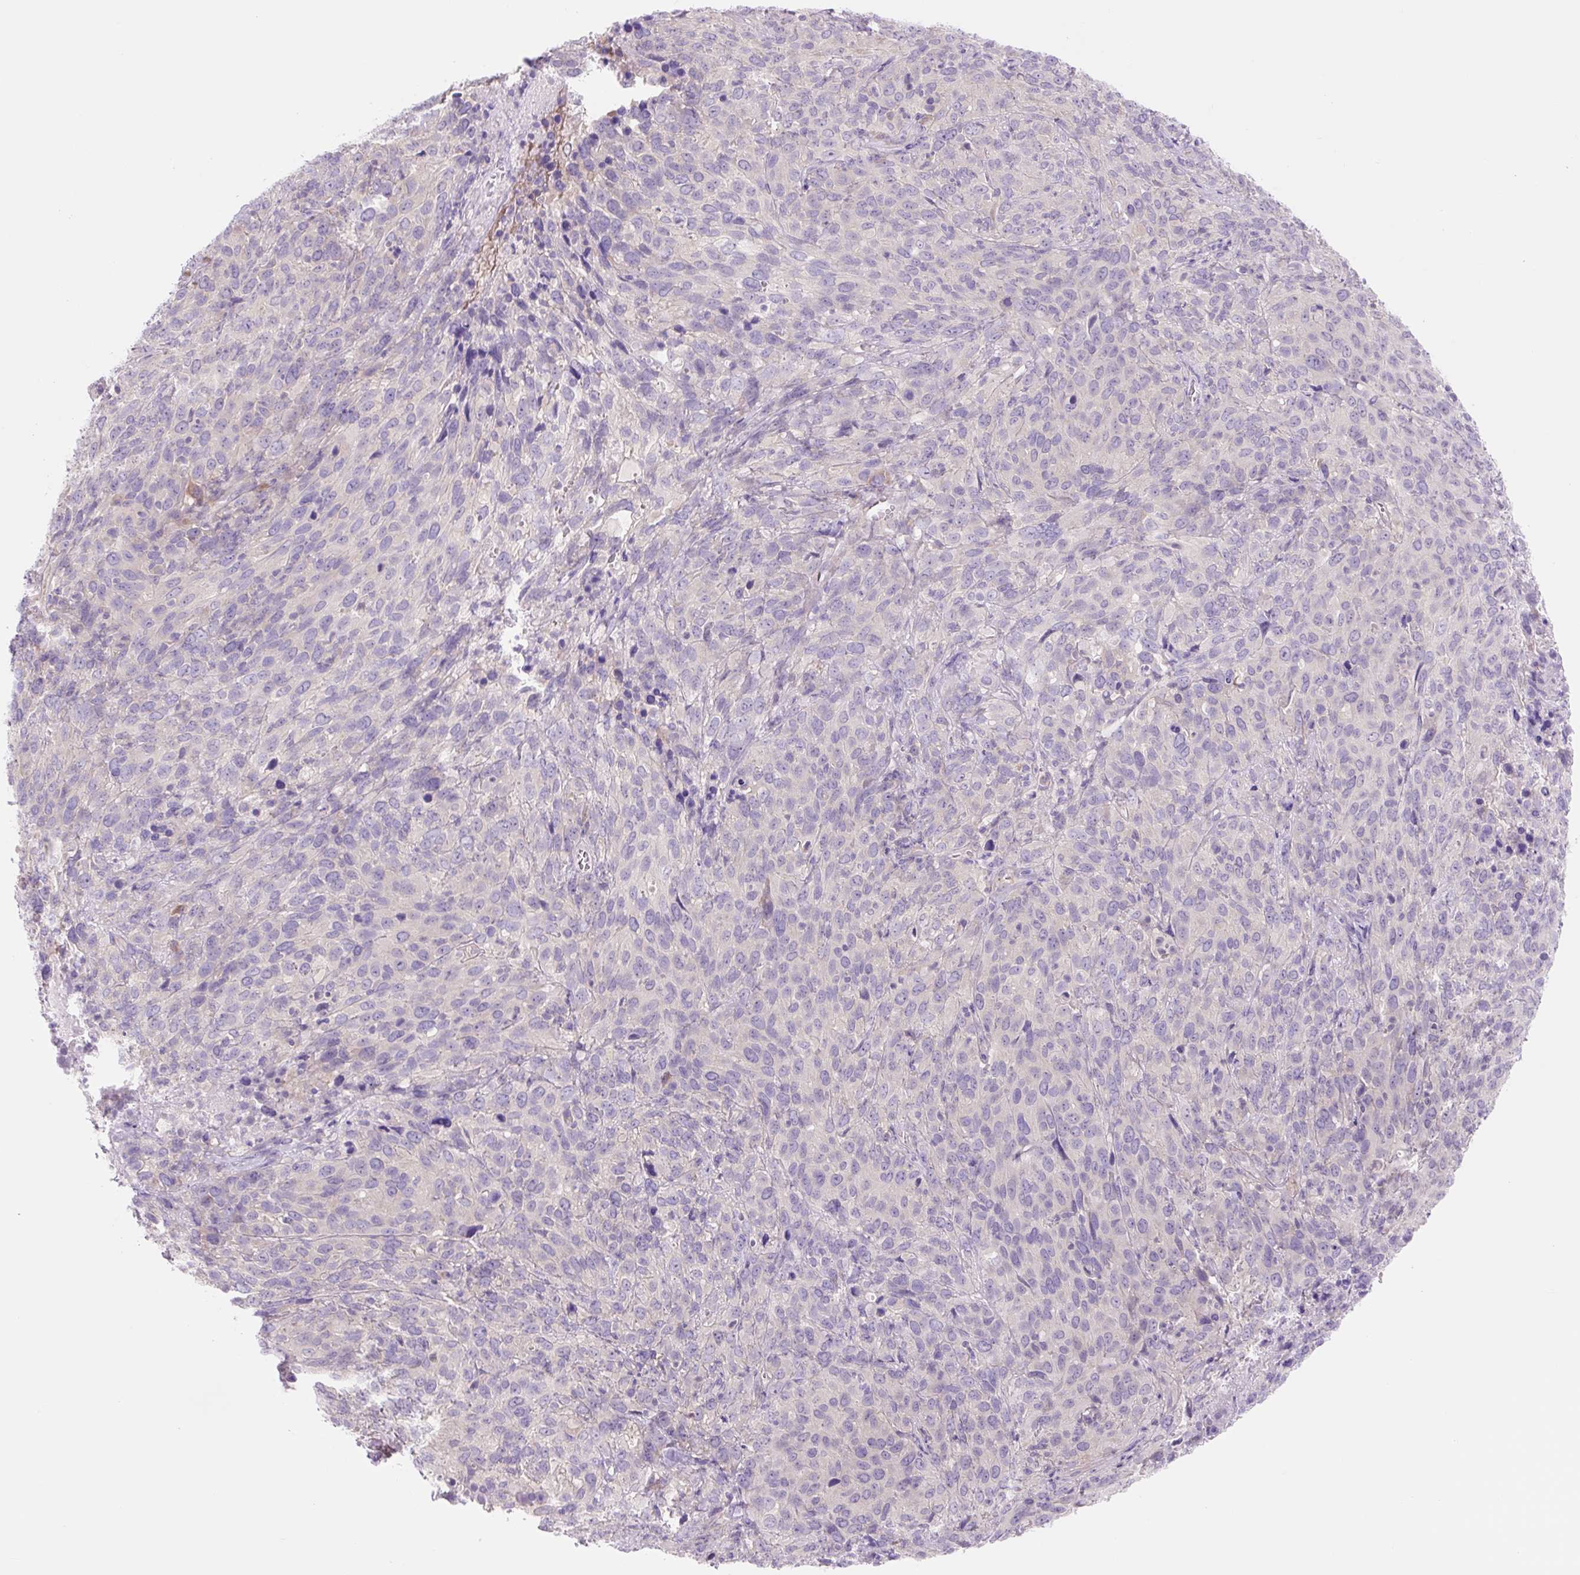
{"staining": {"intensity": "negative", "quantity": "none", "location": "none"}, "tissue": "cervical cancer", "cell_type": "Tumor cells", "image_type": "cancer", "snomed": [{"axis": "morphology", "description": "Squamous cell carcinoma, NOS"}, {"axis": "topography", "description": "Cervix"}], "caption": "This image is of cervical cancer (squamous cell carcinoma) stained with IHC to label a protein in brown with the nuclei are counter-stained blue. There is no expression in tumor cells.", "gene": "CELF6", "patient": {"sex": "female", "age": 51}}